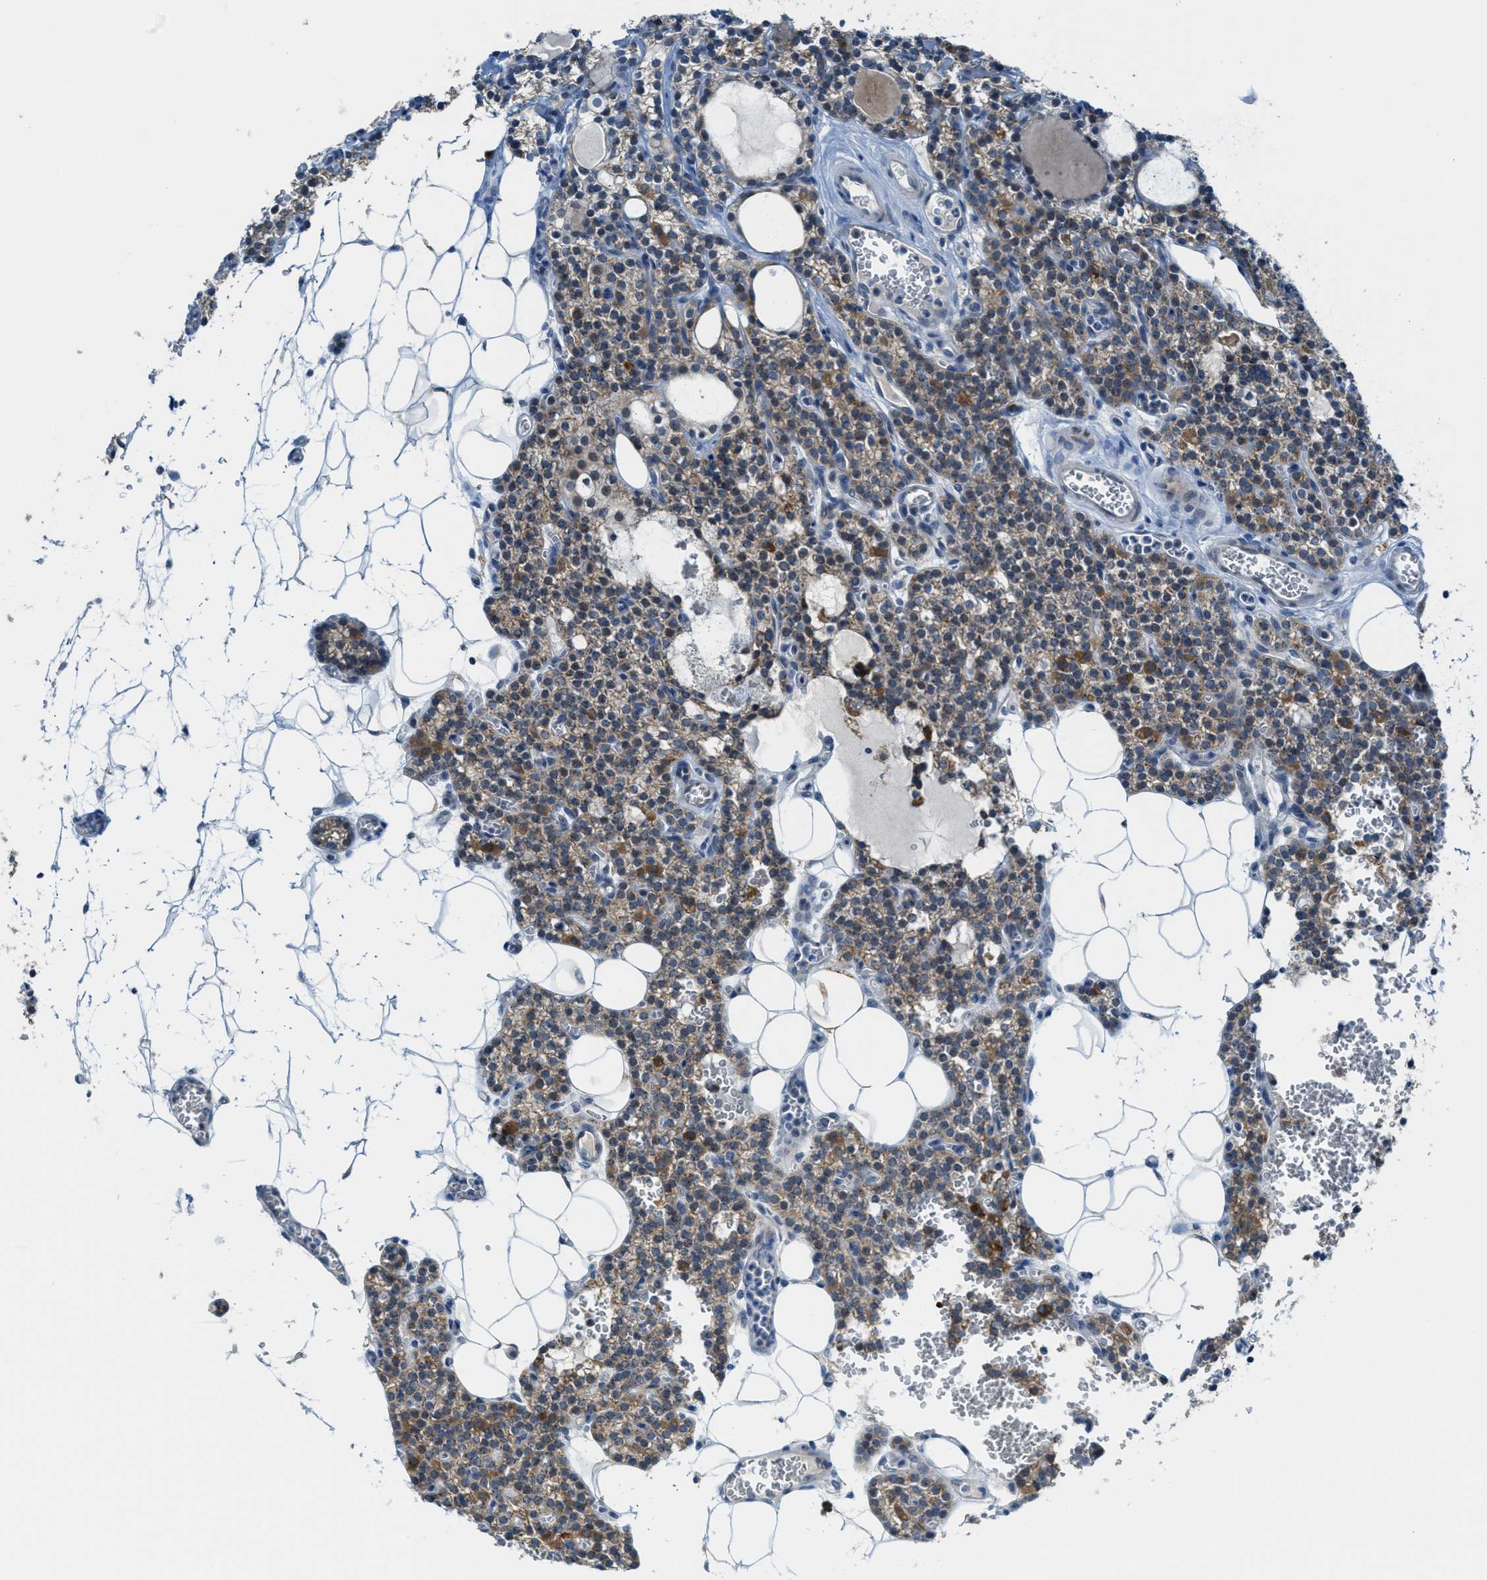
{"staining": {"intensity": "moderate", "quantity": "25%-75%", "location": "cytoplasmic/membranous"}, "tissue": "parathyroid gland", "cell_type": "Glandular cells", "image_type": "normal", "snomed": [{"axis": "morphology", "description": "Normal tissue, NOS"}, {"axis": "morphology", "description": "Adenoma, NOS"}, {"axis": "topography", "description": "Parathyroid gland"}], "caption": "Immunohistochemical staining of normal human parathyroid gland demonstrates 25%-75% levels of moderate cytoplasmic/membranous protein expression in about 25%-75% of glandular cells. (IHC, brightfield microscopy, high magnification).", "gene": "CDON", "patient": {"sex": "female", "age": 58}}